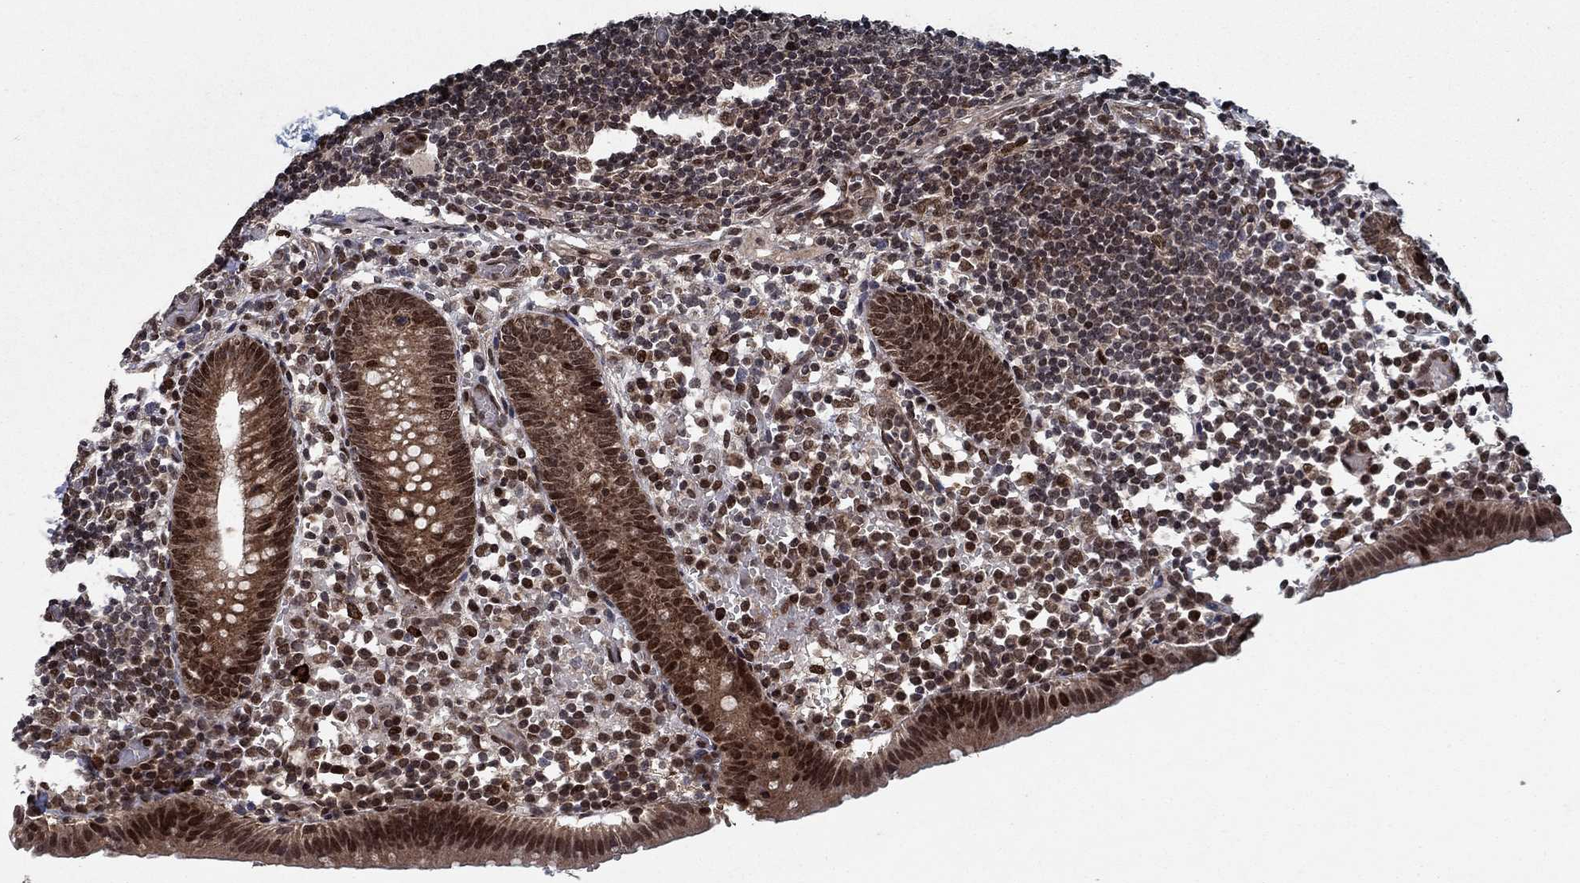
{"staining": {"intensity": "strong", "quantity": "25%-75%", "location": "cytoplasmic/membranous,nuclear"}, "tissue": "appendix", "cell_type": "Glandular cells", "image_type": "normal", "snomed": [{"axis": "morphology", "description": "Normal tissue, NOS"}, {"axis": "topography", "description": "Appendix"}], "caption": "Brown immunohistochemical staining in normal human appendix demonstrates strong cytoplasmic/membranous,nuclear staining in about 25%-75% of glandular cells. The staining is performed using DAB (3,3'-diaminobenzidine) brown chromogen to label protein expression. The nuclei are counter-stained blue using hematoxylin.", "gene": "PRICKLE4", "patient": {"sex": "female", "age": 40}}